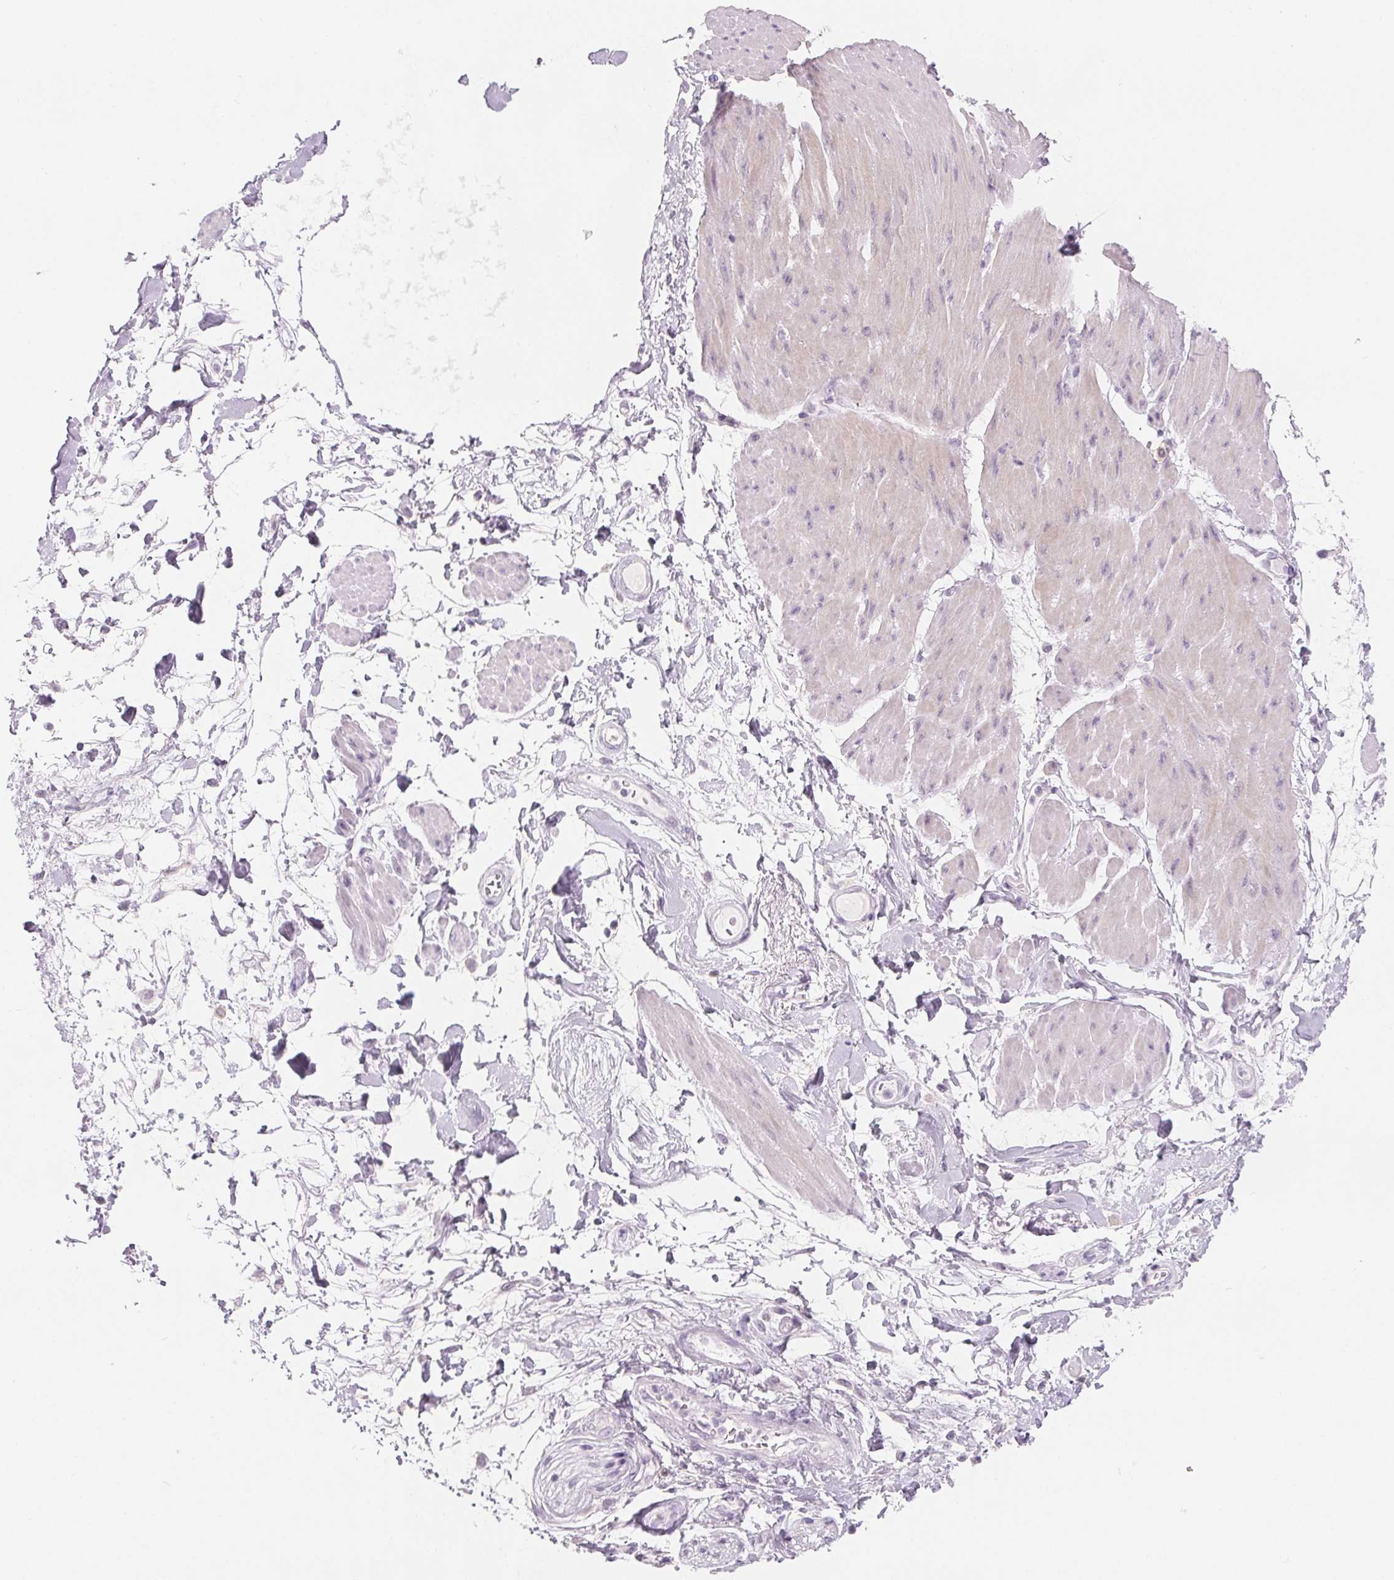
{"staining": {"intensity": "negative", "quantity": "none", "location": "none"}, "tissue": "adipose tissue", "cell_type": "Adipocytes", "image_type": "normal", "snomed": [{"axis": "morphology", "description": "Normal tissue, NOS"}, {"axis": "topography", "description": "Urinary bladder"}, {"axis": "topography", "description": "Peripheral nerve tissue"}], "caption": "This is an IHC image of benign adipose tissue. There is no staining in adipocytes.", "gene": "CD69", "patient": {"sex": "female", "age": 60}}